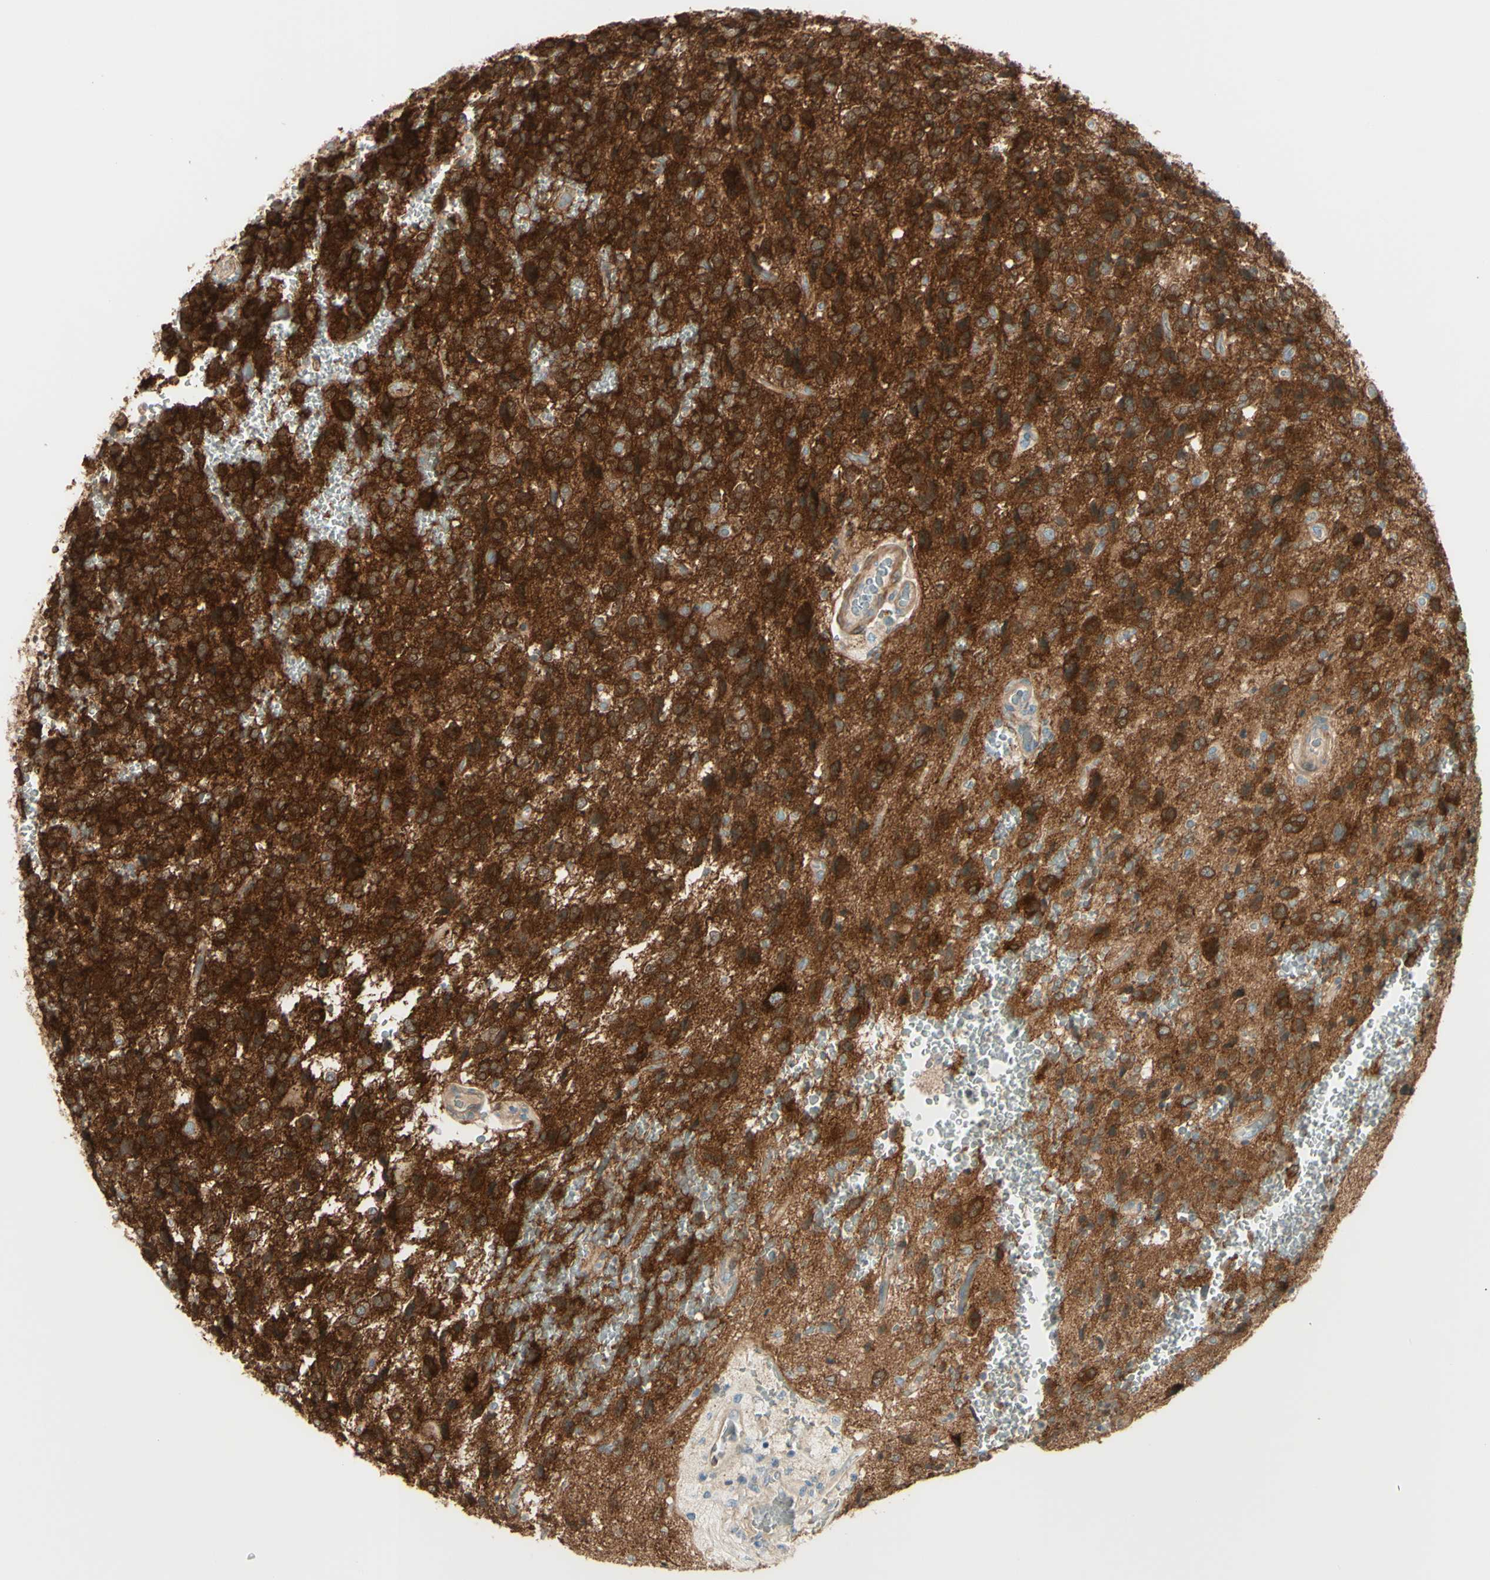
{"staining": {"intensity": "strong", "quantity": ">75%", "location": "cytoplasmic/membranous"}, "tissue": "glioma", "cell_type": "Tumor cells", "image_type": "cancer", "snomed": [{"axis": "morphology", "description": "Glioma, malignant, High grade"}, {"axis": "topography", "description": "pancreas cauda"}], "caption": "A high amount of strong cytoplasmic/membranous positivity is present in about >75% of tumor cells in malignant high-grade glioma tissue.", "gene": "PCDHGA2", "patient": {"sex": "male", "age": 60}}